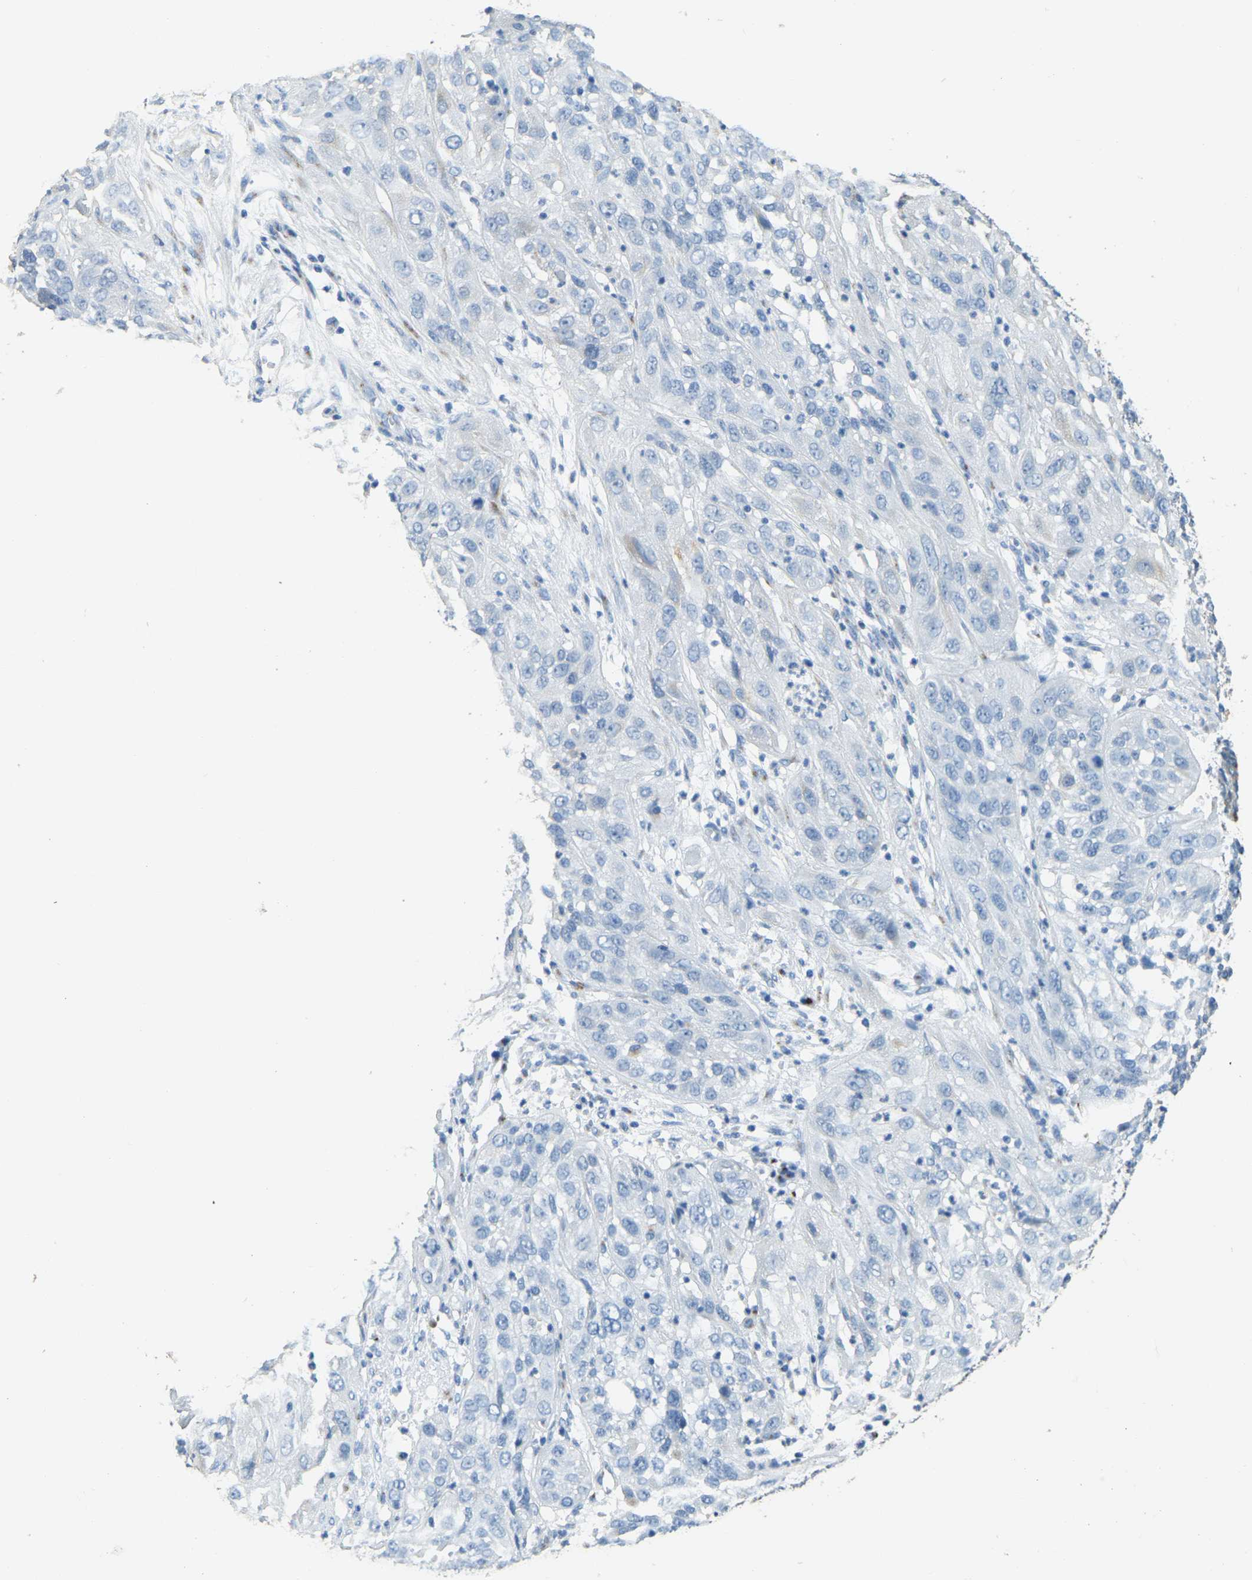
{"staining": {"intensity": "negative", "quantity": "none", "location": "none"}, "tissue": "cervical cancer", "cell_type": "Tumor cells", "image_type": "cancer", "snomed": [{"axis": "morphology", "description": "Squamous cell carcinoma, NOS"}, {"axis": "topography", "description": "Cervix"}], "caption": "A photomicrograph of human cervical cancer (squamous cell carcinoma) is negative for staining in tumor cells.", "gene": "FAM174A", "patient": {"sex": "female", "age": 32}}